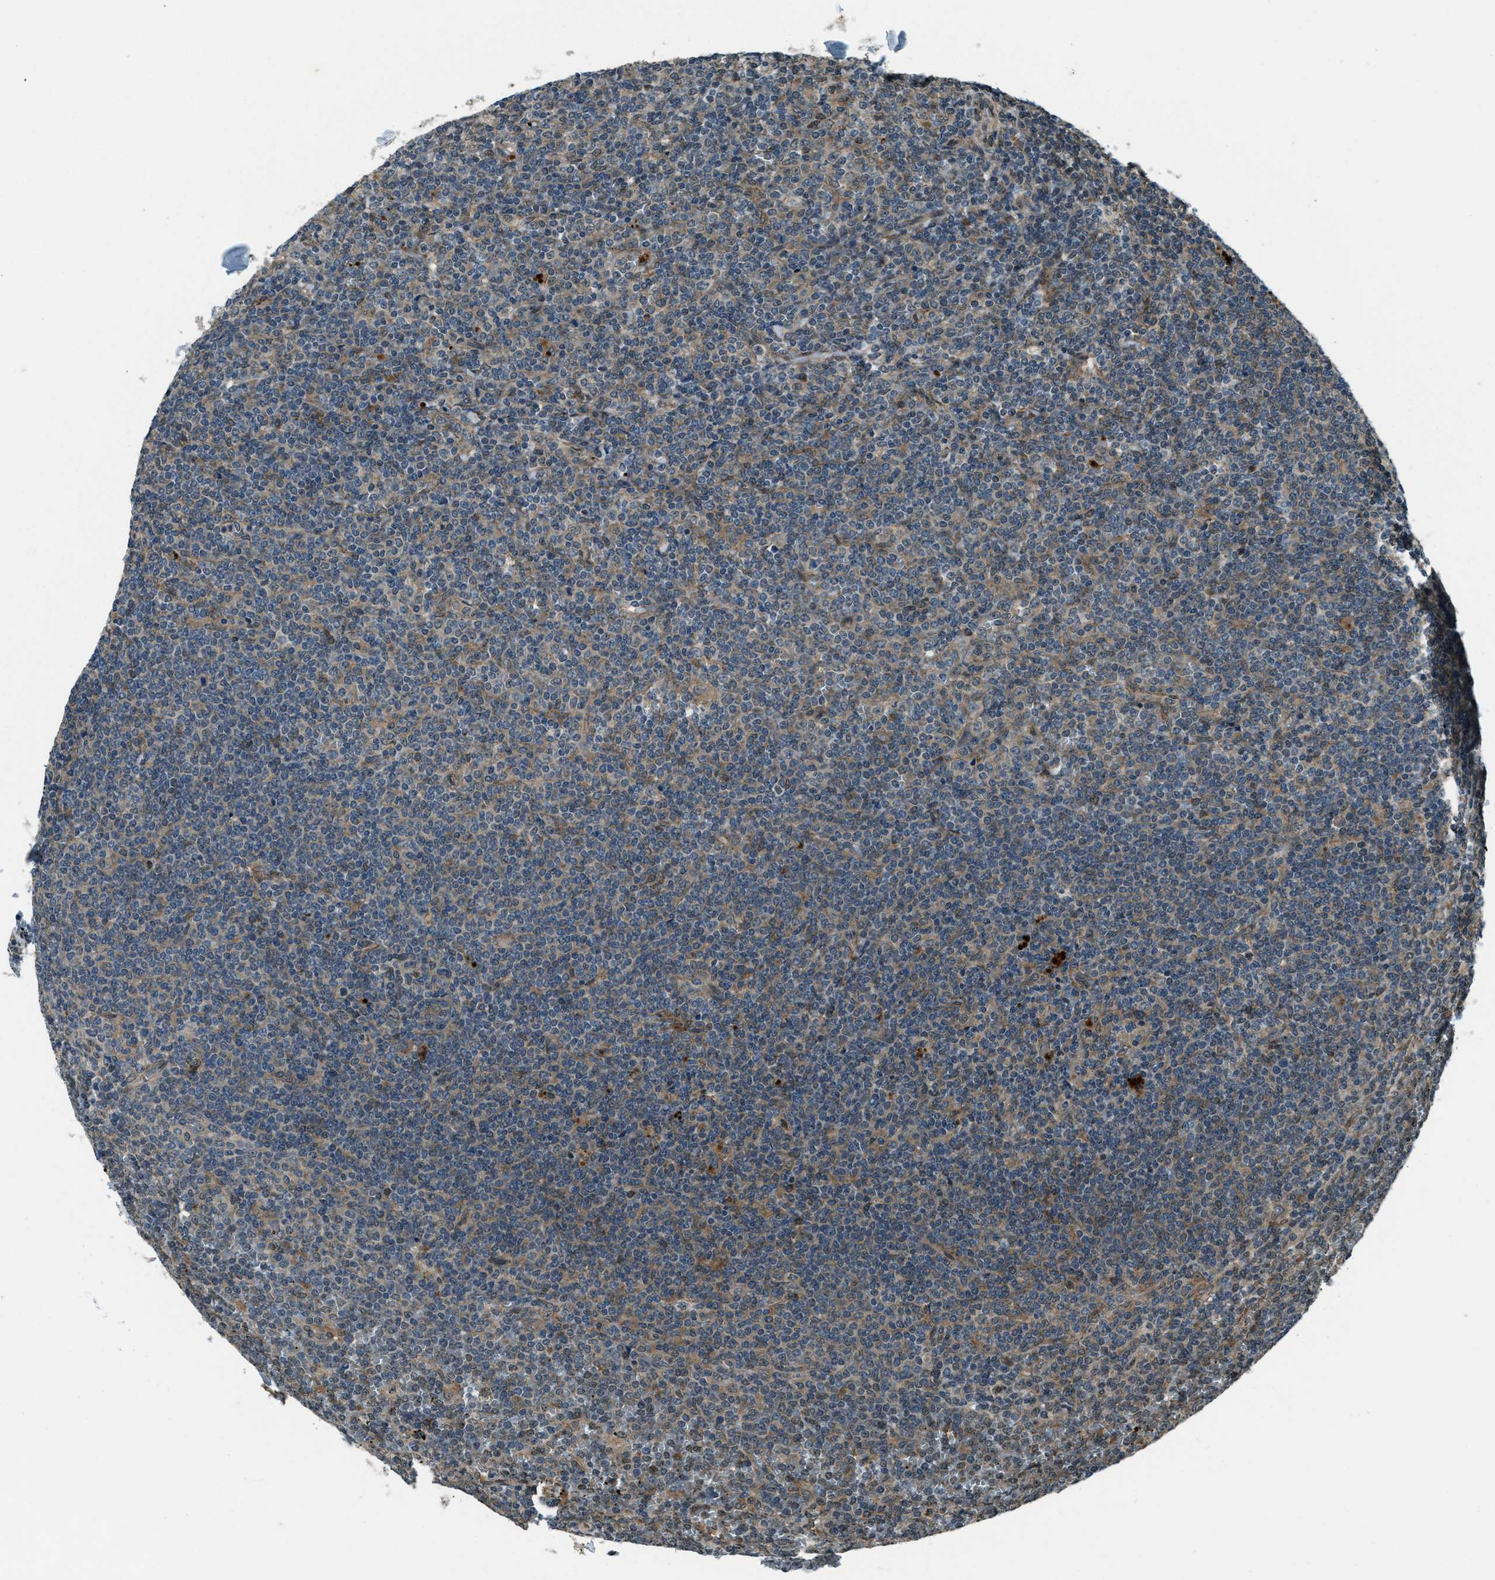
{"staining": {"intensity": "weak", "quantity": "<25%", "location": "cytoplasmic/membranous"}, "tissue": "lymphoma", "cell_type": "Tumor cells", "image_type": "cancer", "snomed": [{"axis": "morphology", "description": "Malignant lymphoma, non-Hodgkin's type, Low grade"}, {"axis": "topography", "description": "Spleen"}], "caption": "There is no significant expression in tumor cells of lymphoma.", "gene": "SVIL", "patient": {"sex": "female", "age": 19}}